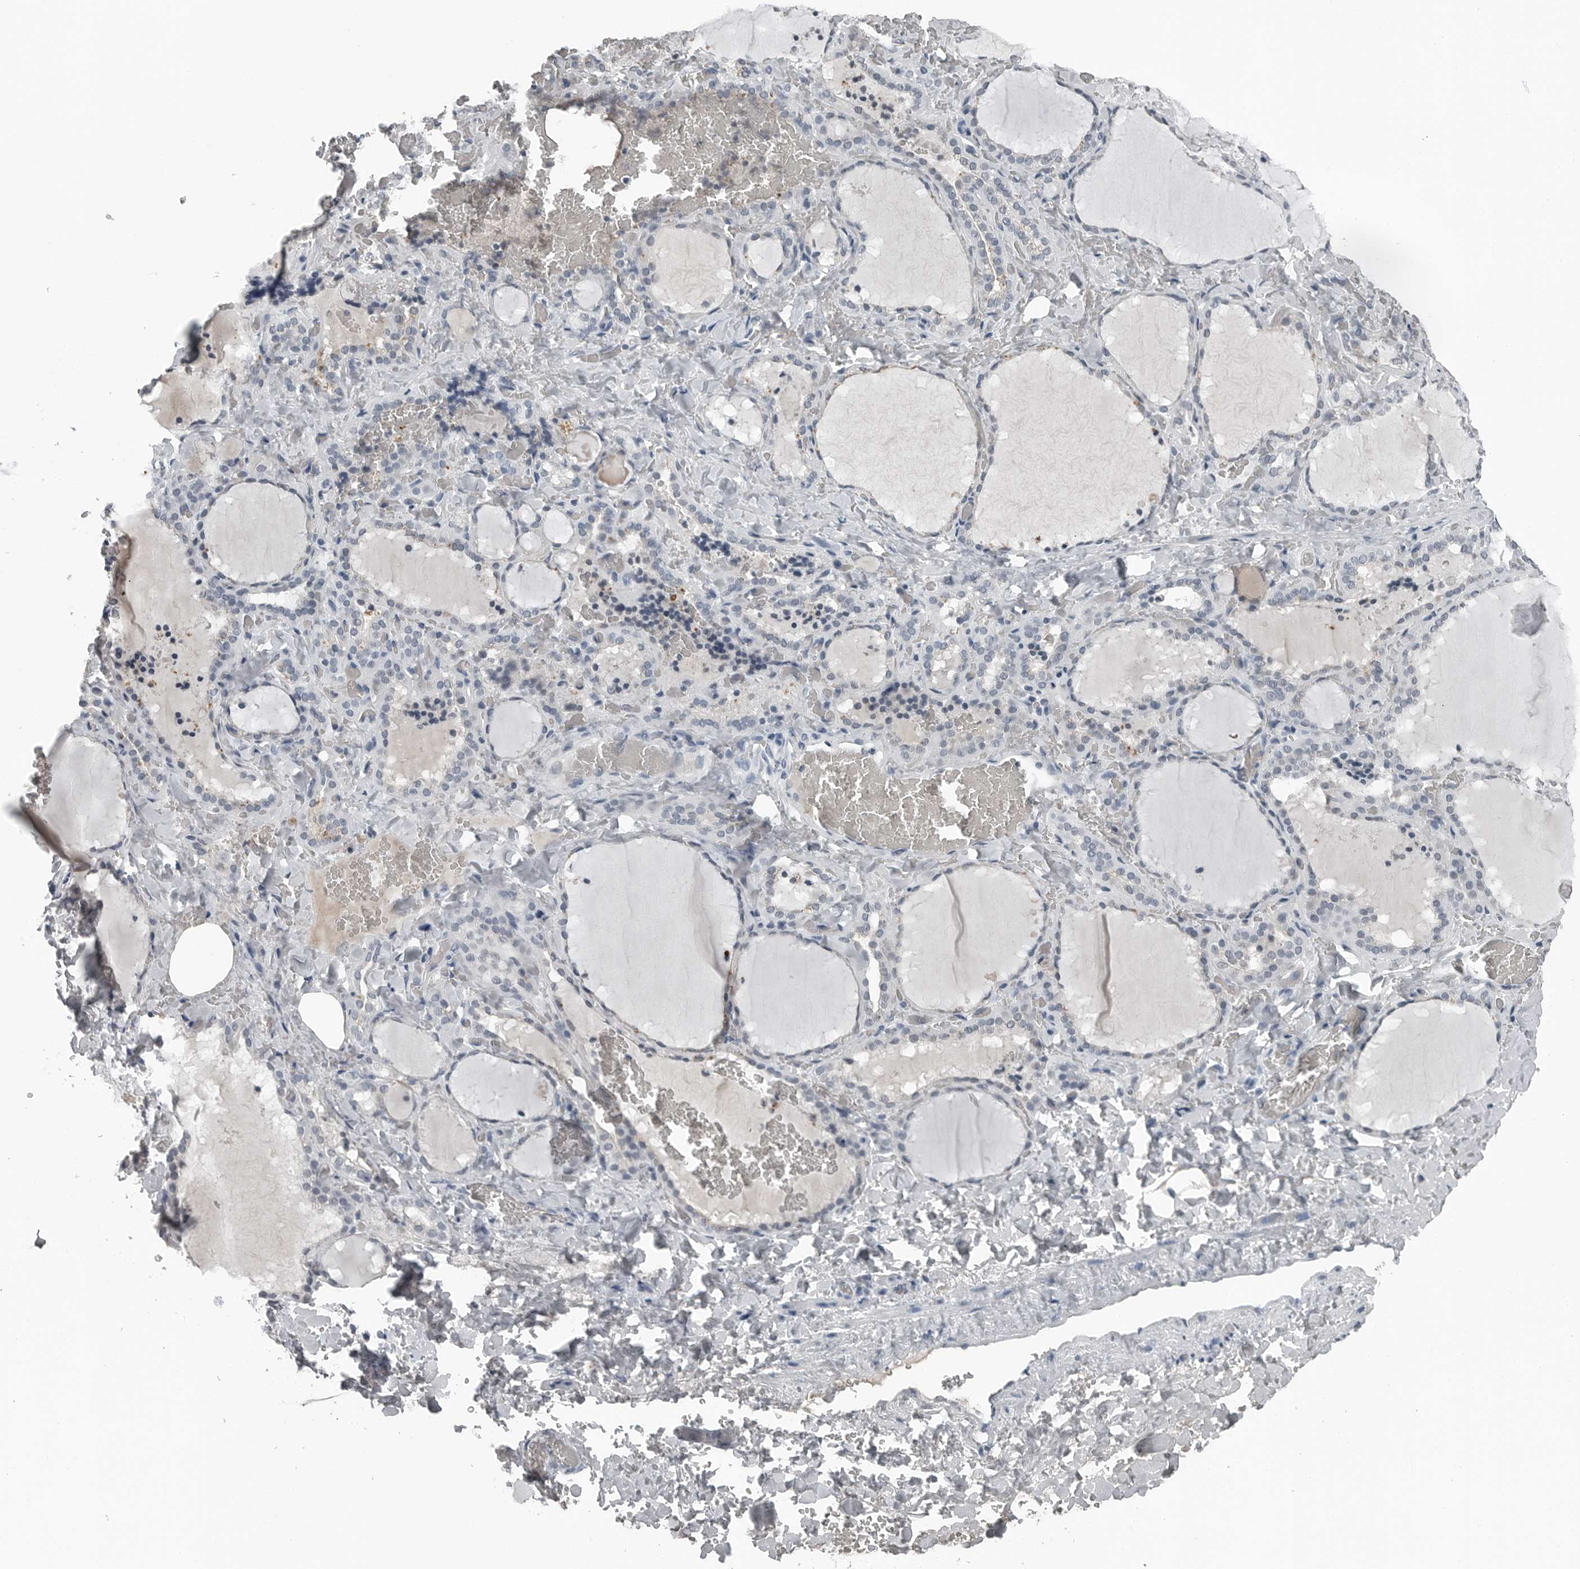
{"staining": {"intensity": "negative", "quantity": "none", "location": "none"}, "tissue": "thyroid gland", "cell_type": "Glandular cells", "image_type": "normal", "snomed": [{"axis": "morphology", "description": "Normal tissue, NOS"}, {"axis": "topography", "description": "Thyroid gland"}], "caption": "The image demonstrates no staining of glandular cells in unremarkable thyroid gland.", "gene": "SPINK1", "patient": {"sex": "female", "age": 22}}